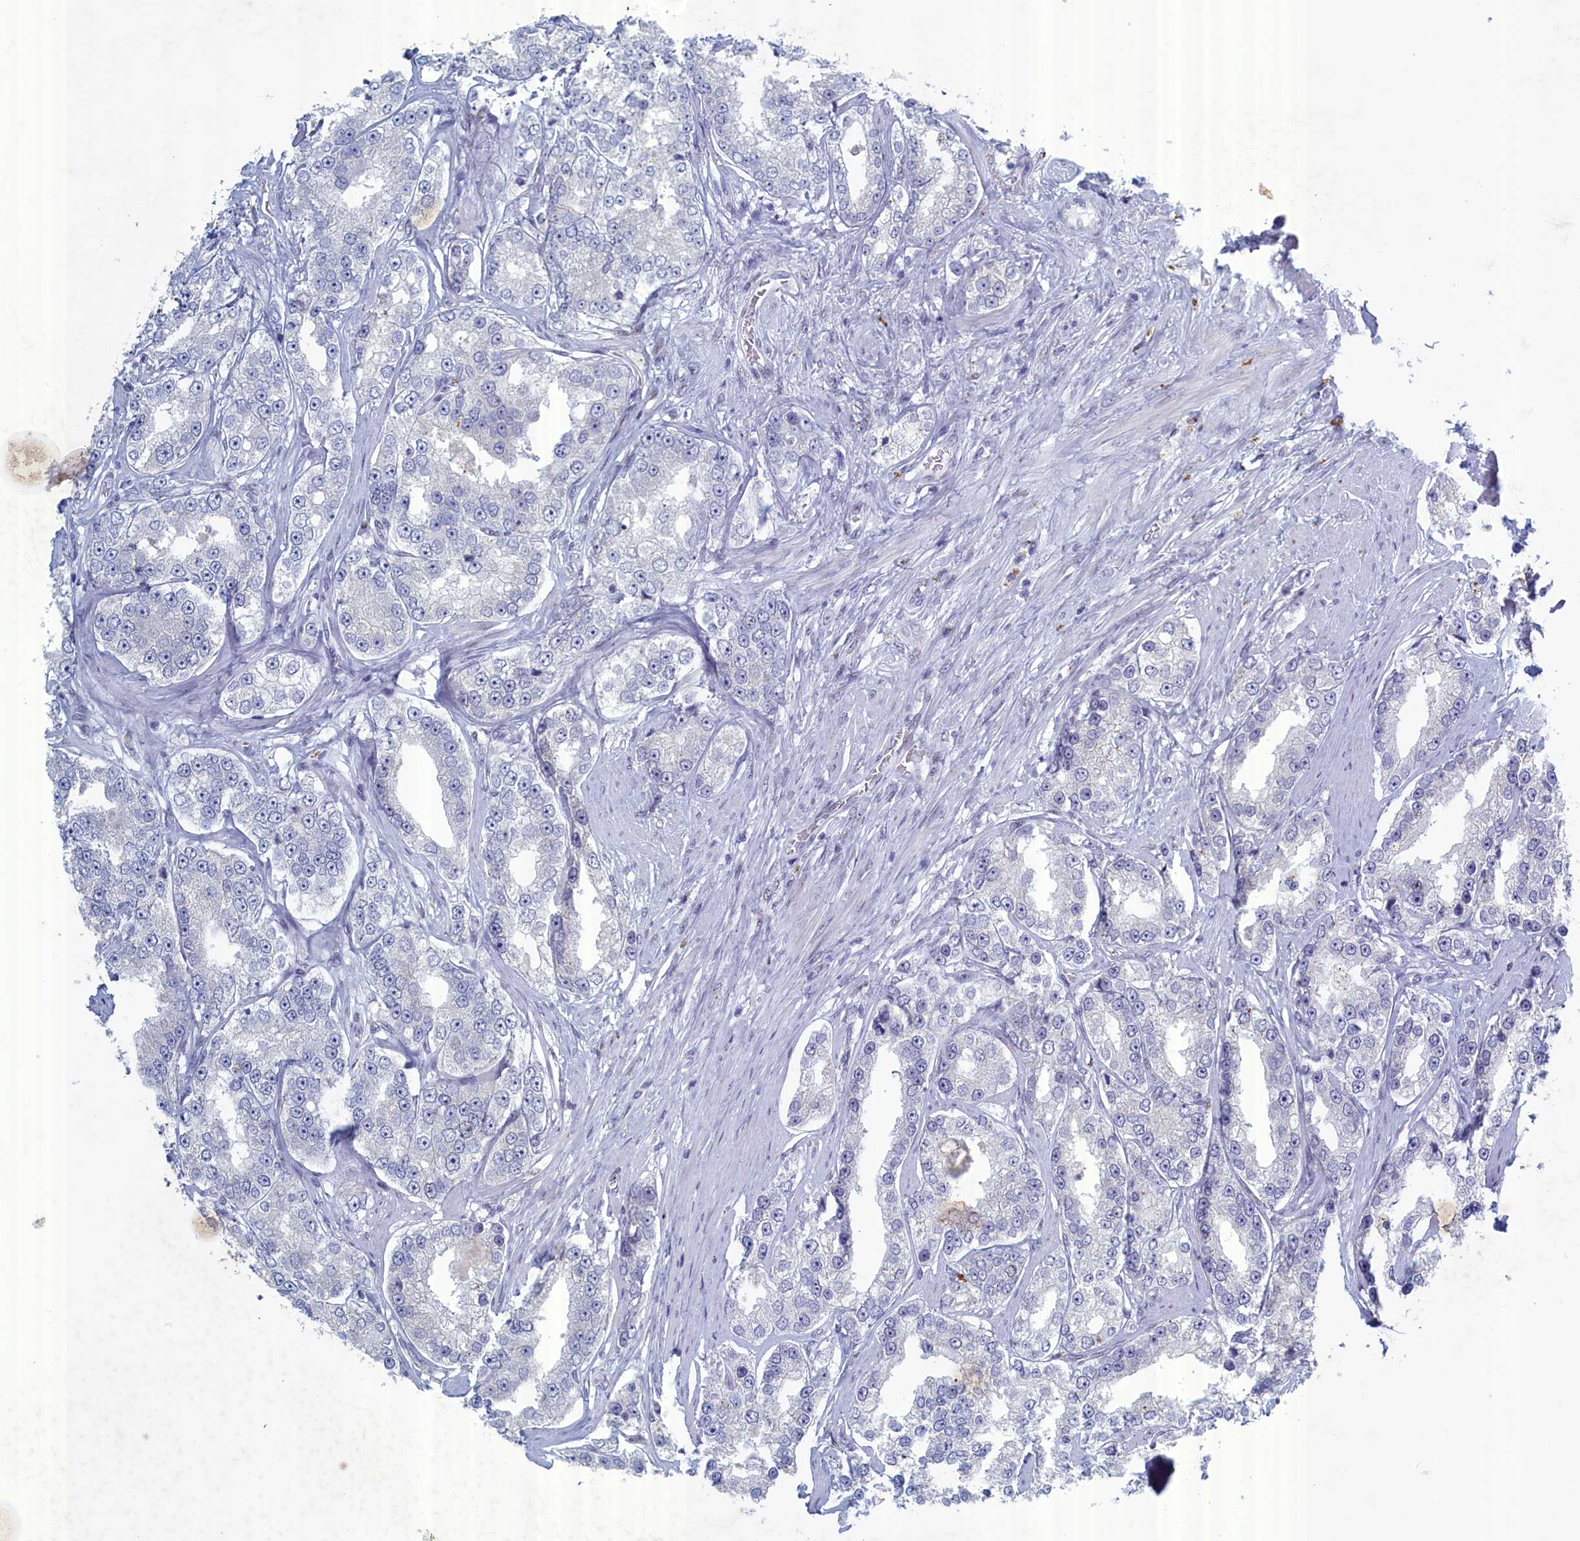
{"staining": {"intensity": "negative", "quantity": "none", "location": "none"}, "tissue": "prostate cancer", "cell_type": "Tumor cells", "image_type": "cancer", "snomed": [{"axis": "morphology", "description": "Normal tissue, NOS"}, {"axis": "morphology", "description": "Adenocarcinoma, High grade"}, {"axis": "topography", "description": "Prostate"}], "caption": "DAB (3,3'-diaminobenzidine) immunohistochemical staining of human prostate cancer (adenocarcinoma (high-grade)) reveals no significant staining in tumor cells. The staining was performed using DAB (3,3'-diaminobenzidine) to visualize the protein expression in brown, while the nuclei were stained in blue with hematoxylin (Magnification: 20x).", "gene": "WDR76", "patient": {"sex": "male", "age": 83}}